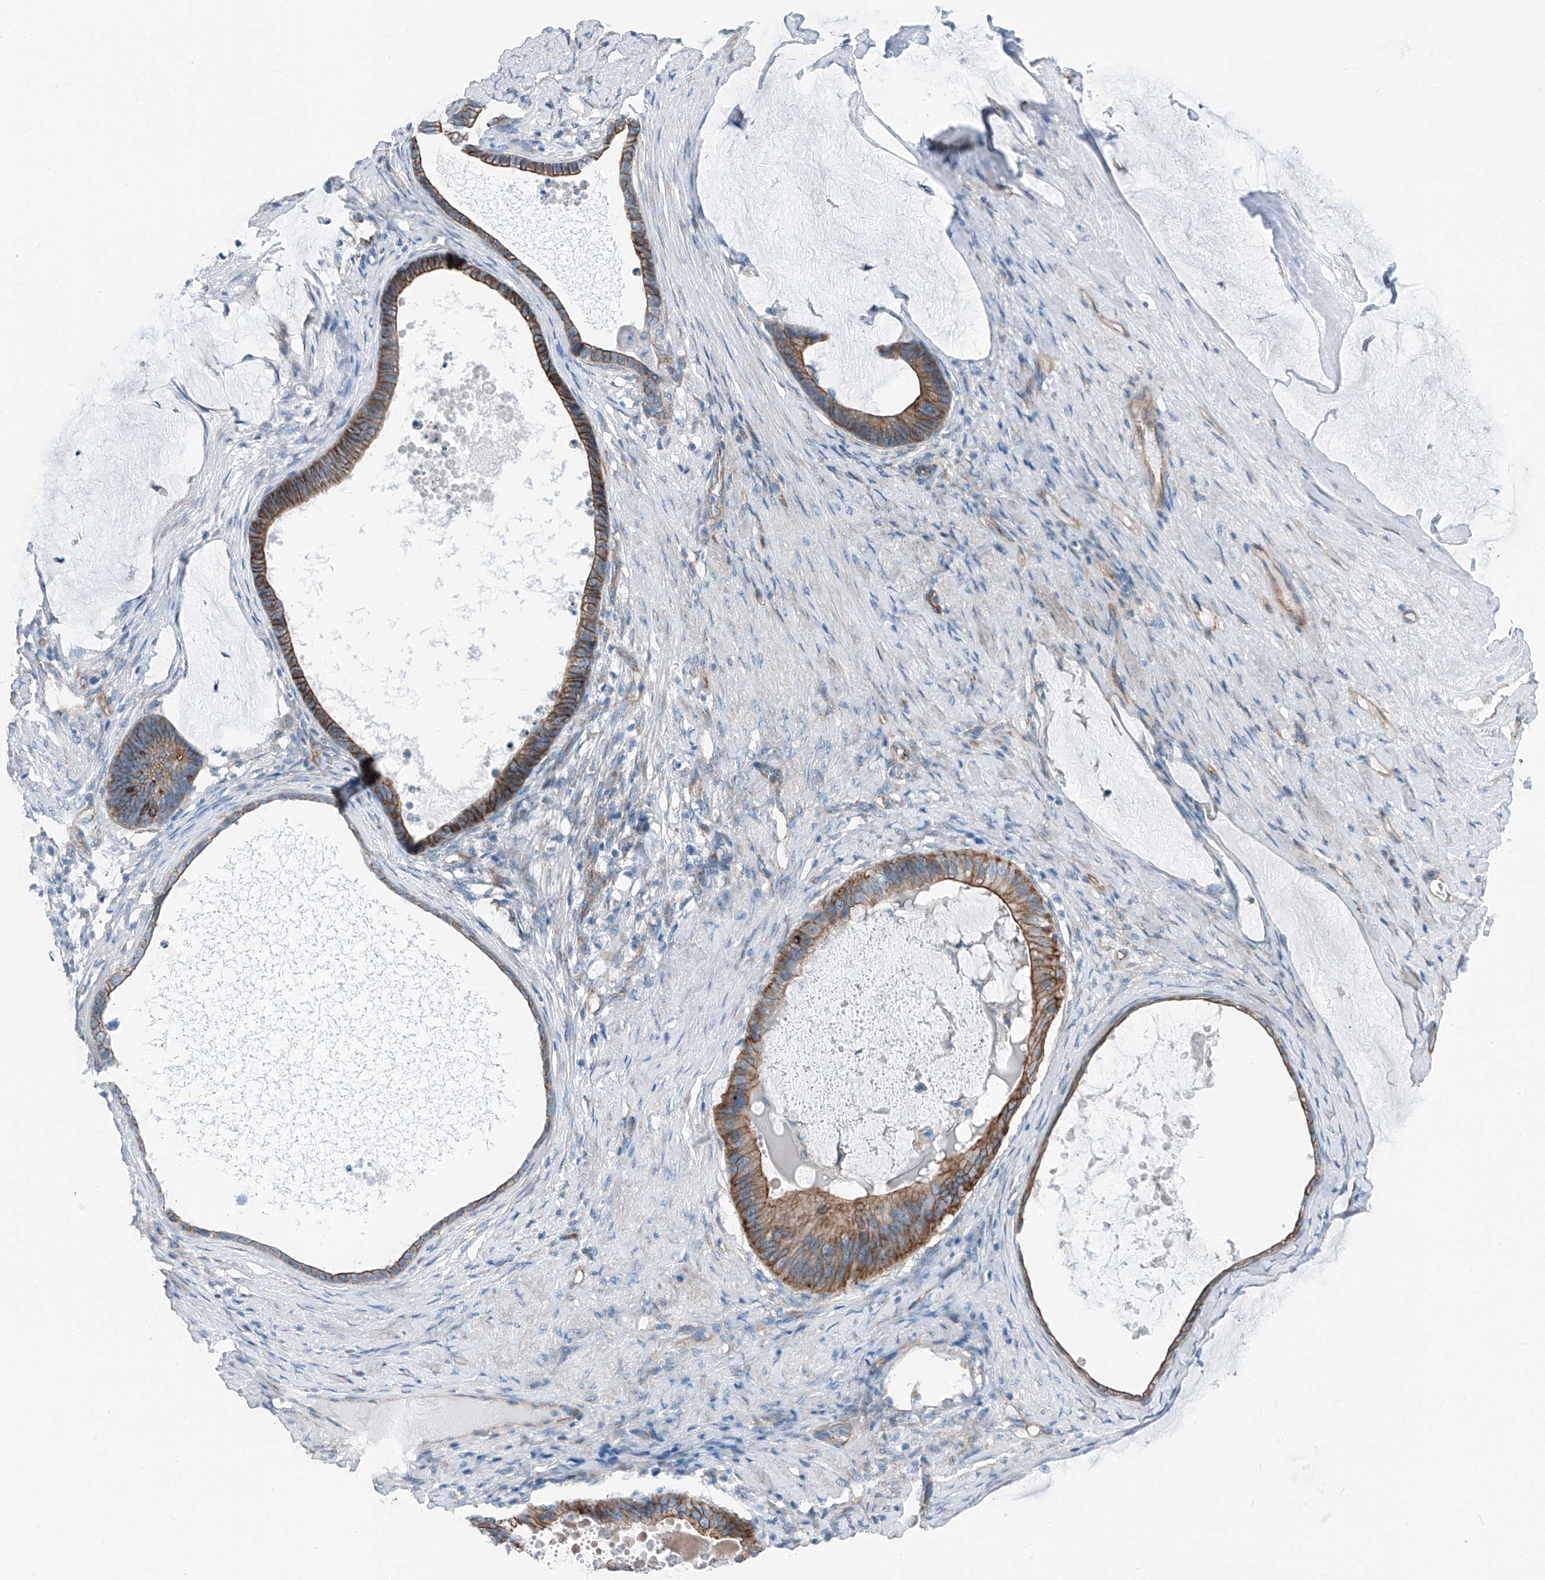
{"staining": {"intensity": "moderate", "quantity": ">75%", "location": "cytoplasmic/membranous"}, "tissue": "ovarian cancer", "cell_type": "Tumor cells", "image_type": "cancer", "snomed": [{"axis": "morphology", "description": "Cystadenocarcinoma, mucinous, NOS"}, {"axis": "topography", "description": "Ovary"}], "caption": "Tumor cells show medium levels of moderate cytoplasmic/membranous positivity in approximately >75% of cells in human ovarian mucinous cystadenocarcinoma.", "gene": "THEMIS2", "patient": {"sex": "female", "age": 61}}